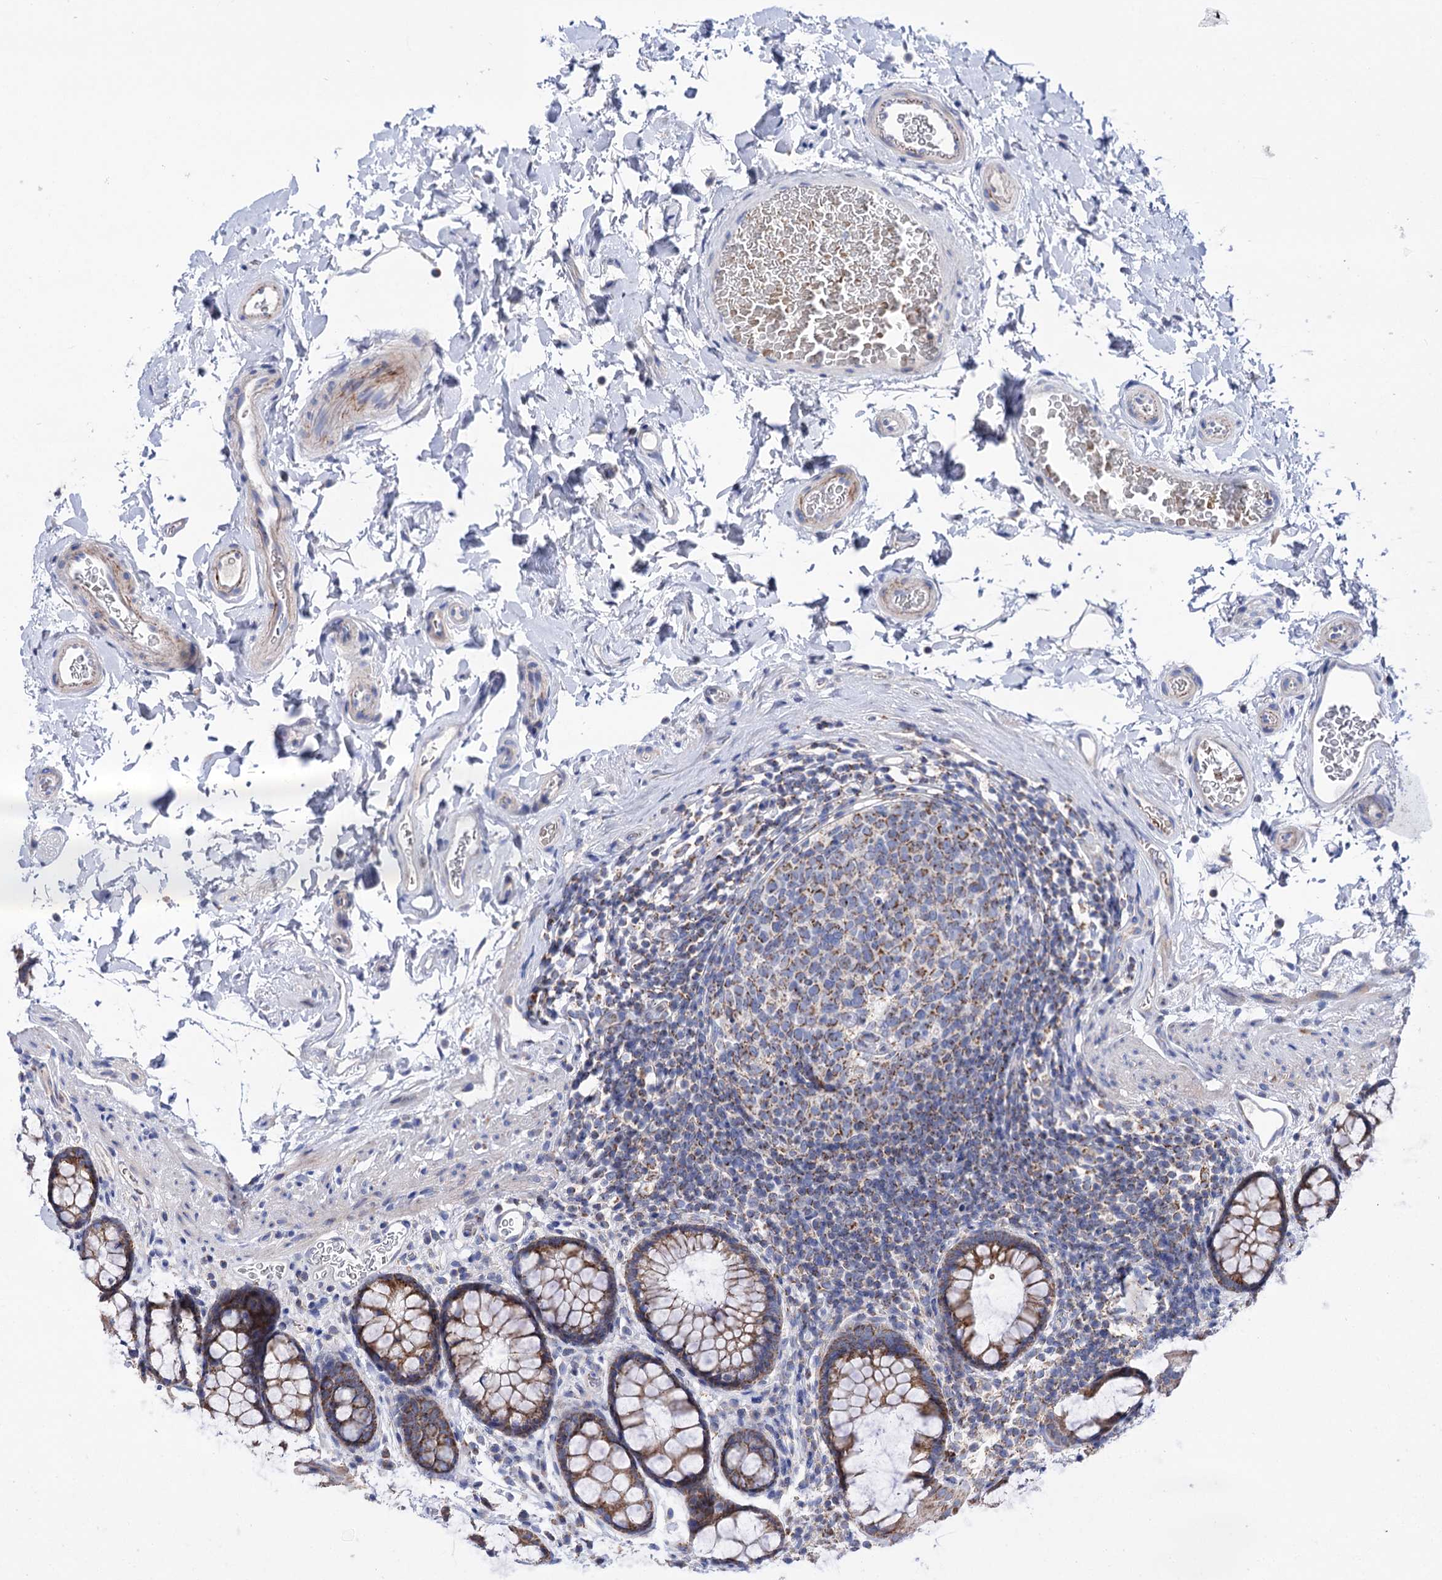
{"staining": {"intensity": "negative", "quantity": "none", "location": "none"}, "tissue": "colon", "cell_type": "Endothelial cells", "image_type": "normal", "snomed": [{"axis": "morphology", "description": "Normal tissue, NOS"}, {"axis": "topography", "description": "Colon"}], "caption": "IHC of normal colon displays no staining in endothelial cells.", "gene": "YARS2", "patient": {"sex": "female", "age": 82}}